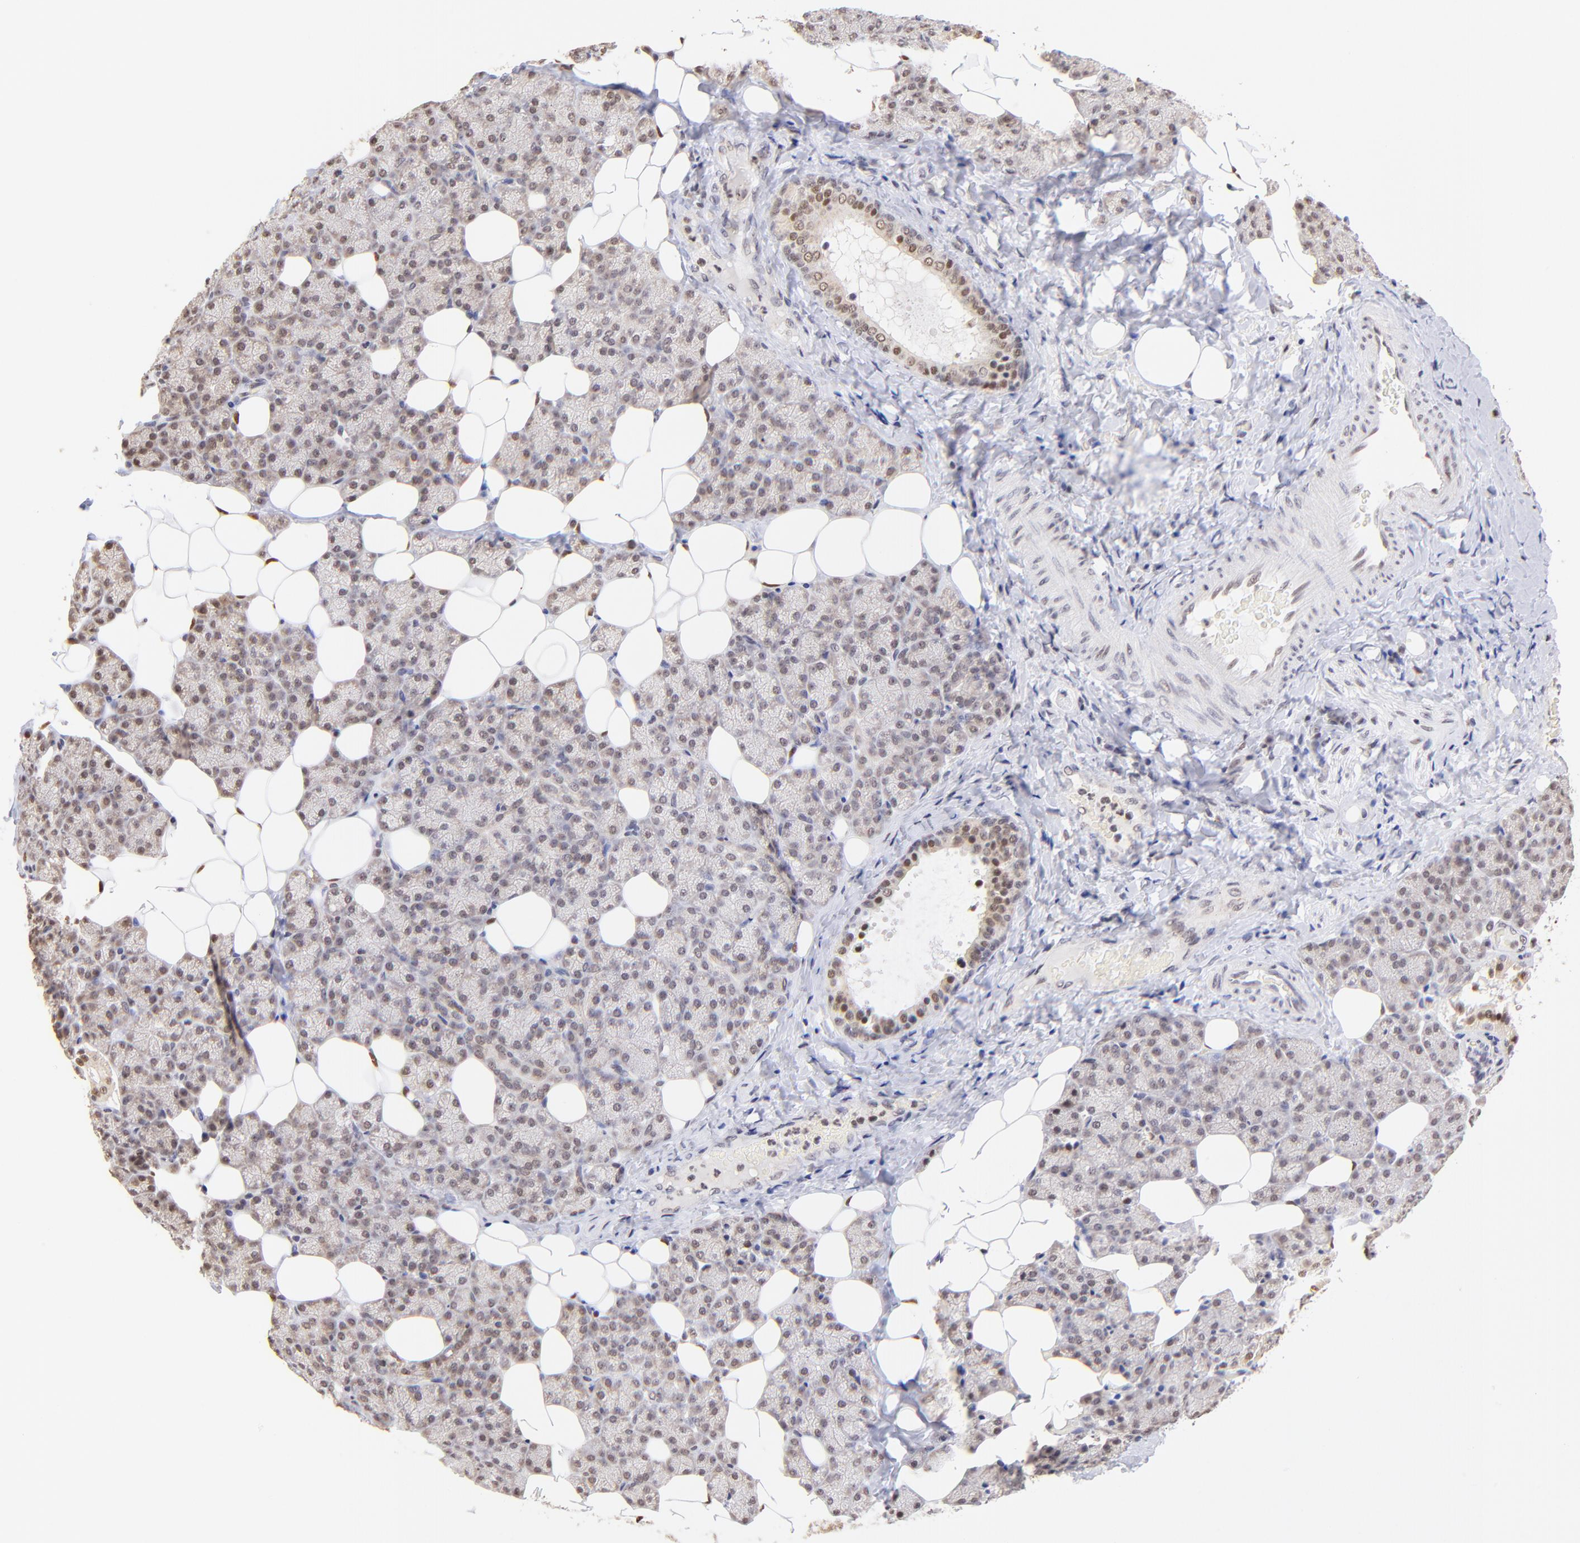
{"staining": {"intensity": "weak", "quantity": ">75%", "location": "nuclear"}, "tissue": "salivary gland", "cell_type": "Glandular cells", "image_type": "normal", "snomed": [{"axis": "morphology", "description": "Normal tissue, NOS"}, {"axis": "topography", "description": "Lymph node"}, {"axis": "topography", "description": "Salivary gland"}], "caption": "Salivary gland stained with a brown dye shows weak nuclear positive expression in about >75% of glandular cells.", "gene": "ZNF670", "patient": {"sex": "male", "age": 8}}